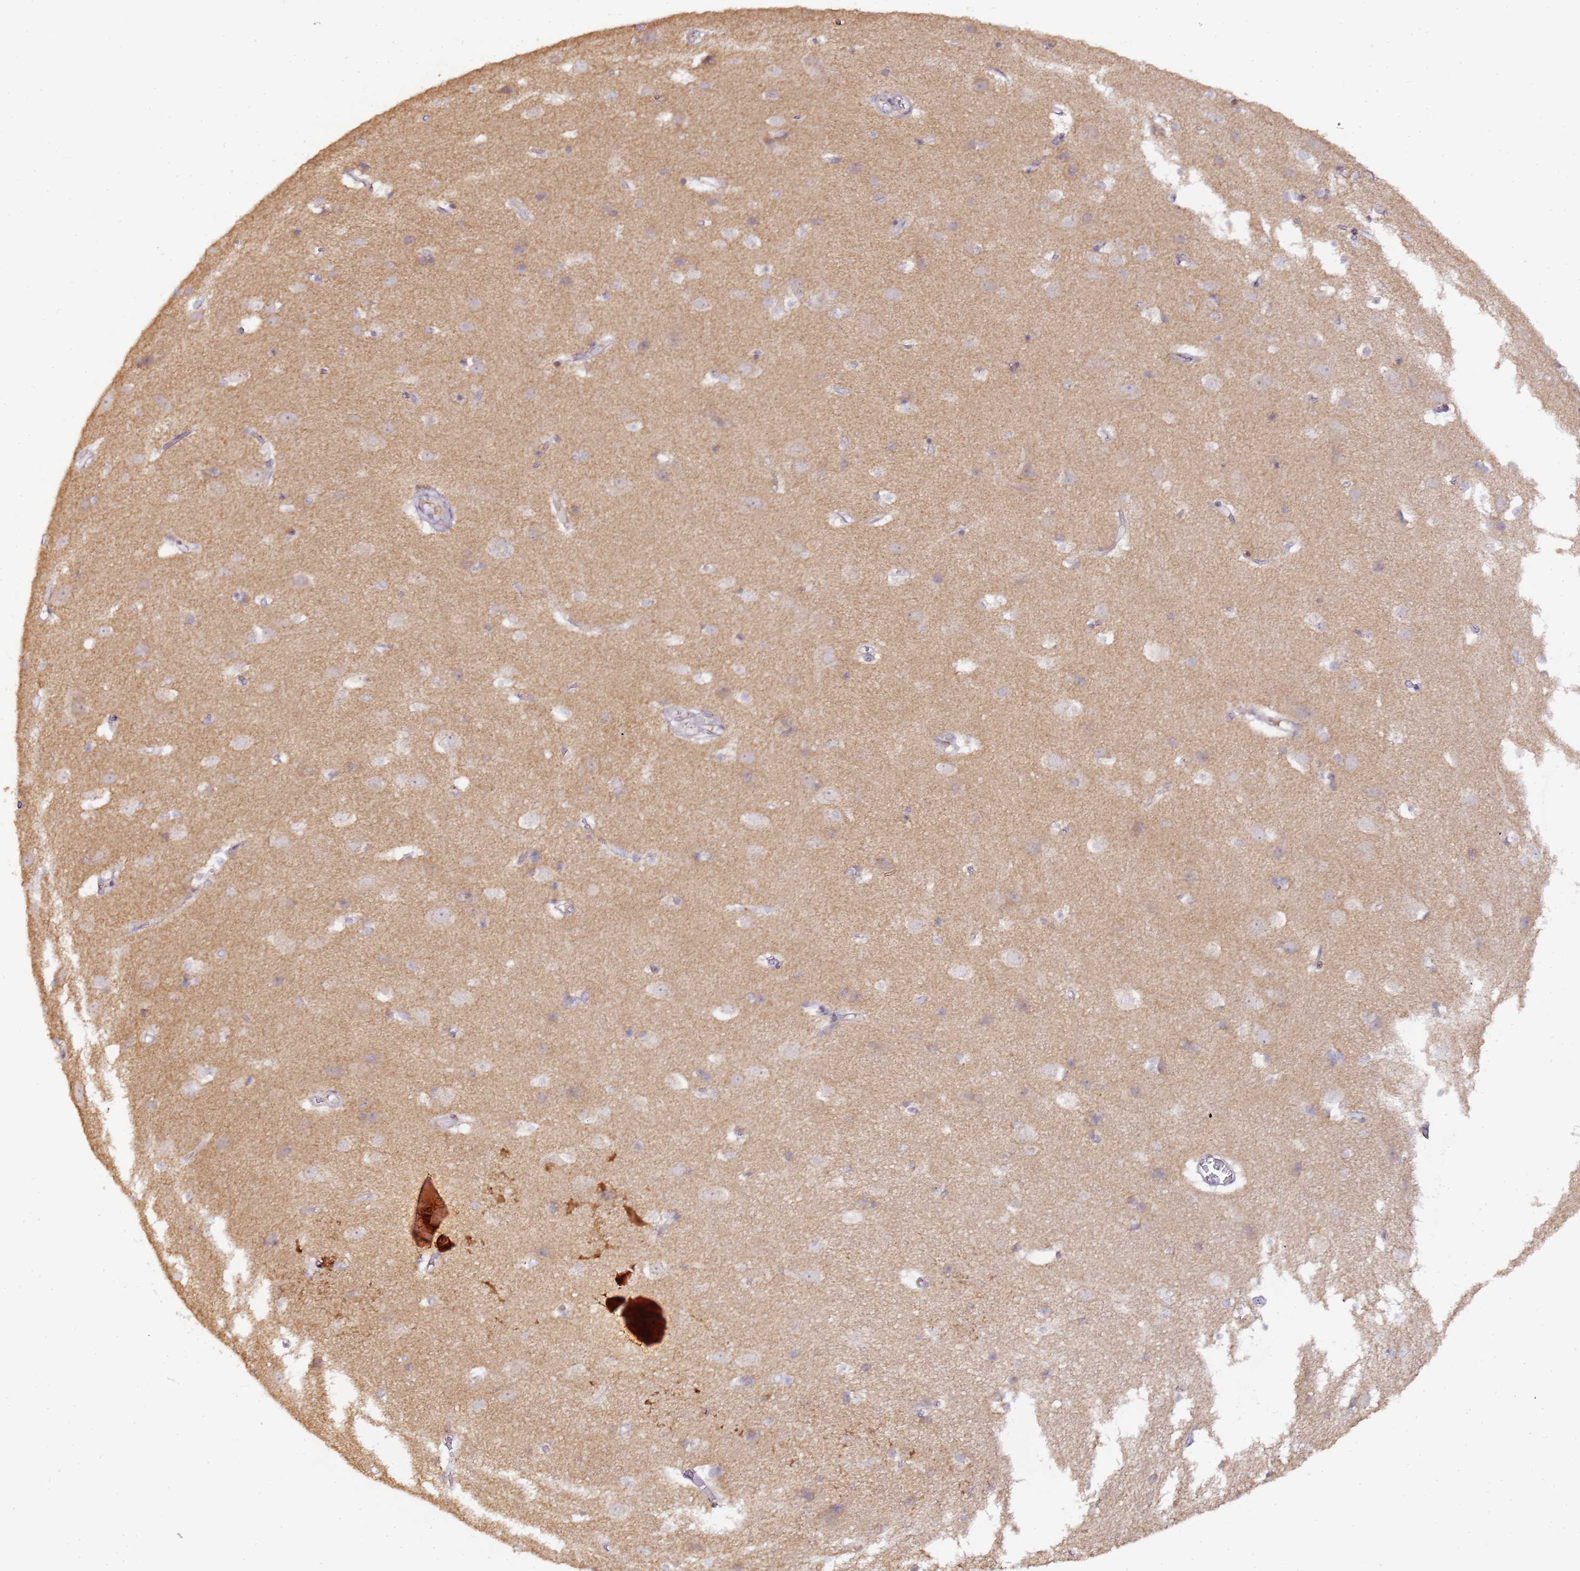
{"staining": {"intensity": "negative", "quantity": "none", "location": "none"}, "tissue": "cerebral cortex", "cell_type": "Endothelial cells", "image_type": "normal", "snomed": [{"axis": "morphology", "description": "Normal tissue, NOS"}, {"axis": "topography", "description": "Cerebral cortex"}], "caption": "There is no significant expression in endothelial cells of cerebral cortex. The staining is performed using DAB brown chromogen with nuclei counter-stained in using hematoxylin.", "gene": "MRPL49", "patient": {"sex": "male", "age": 54}}